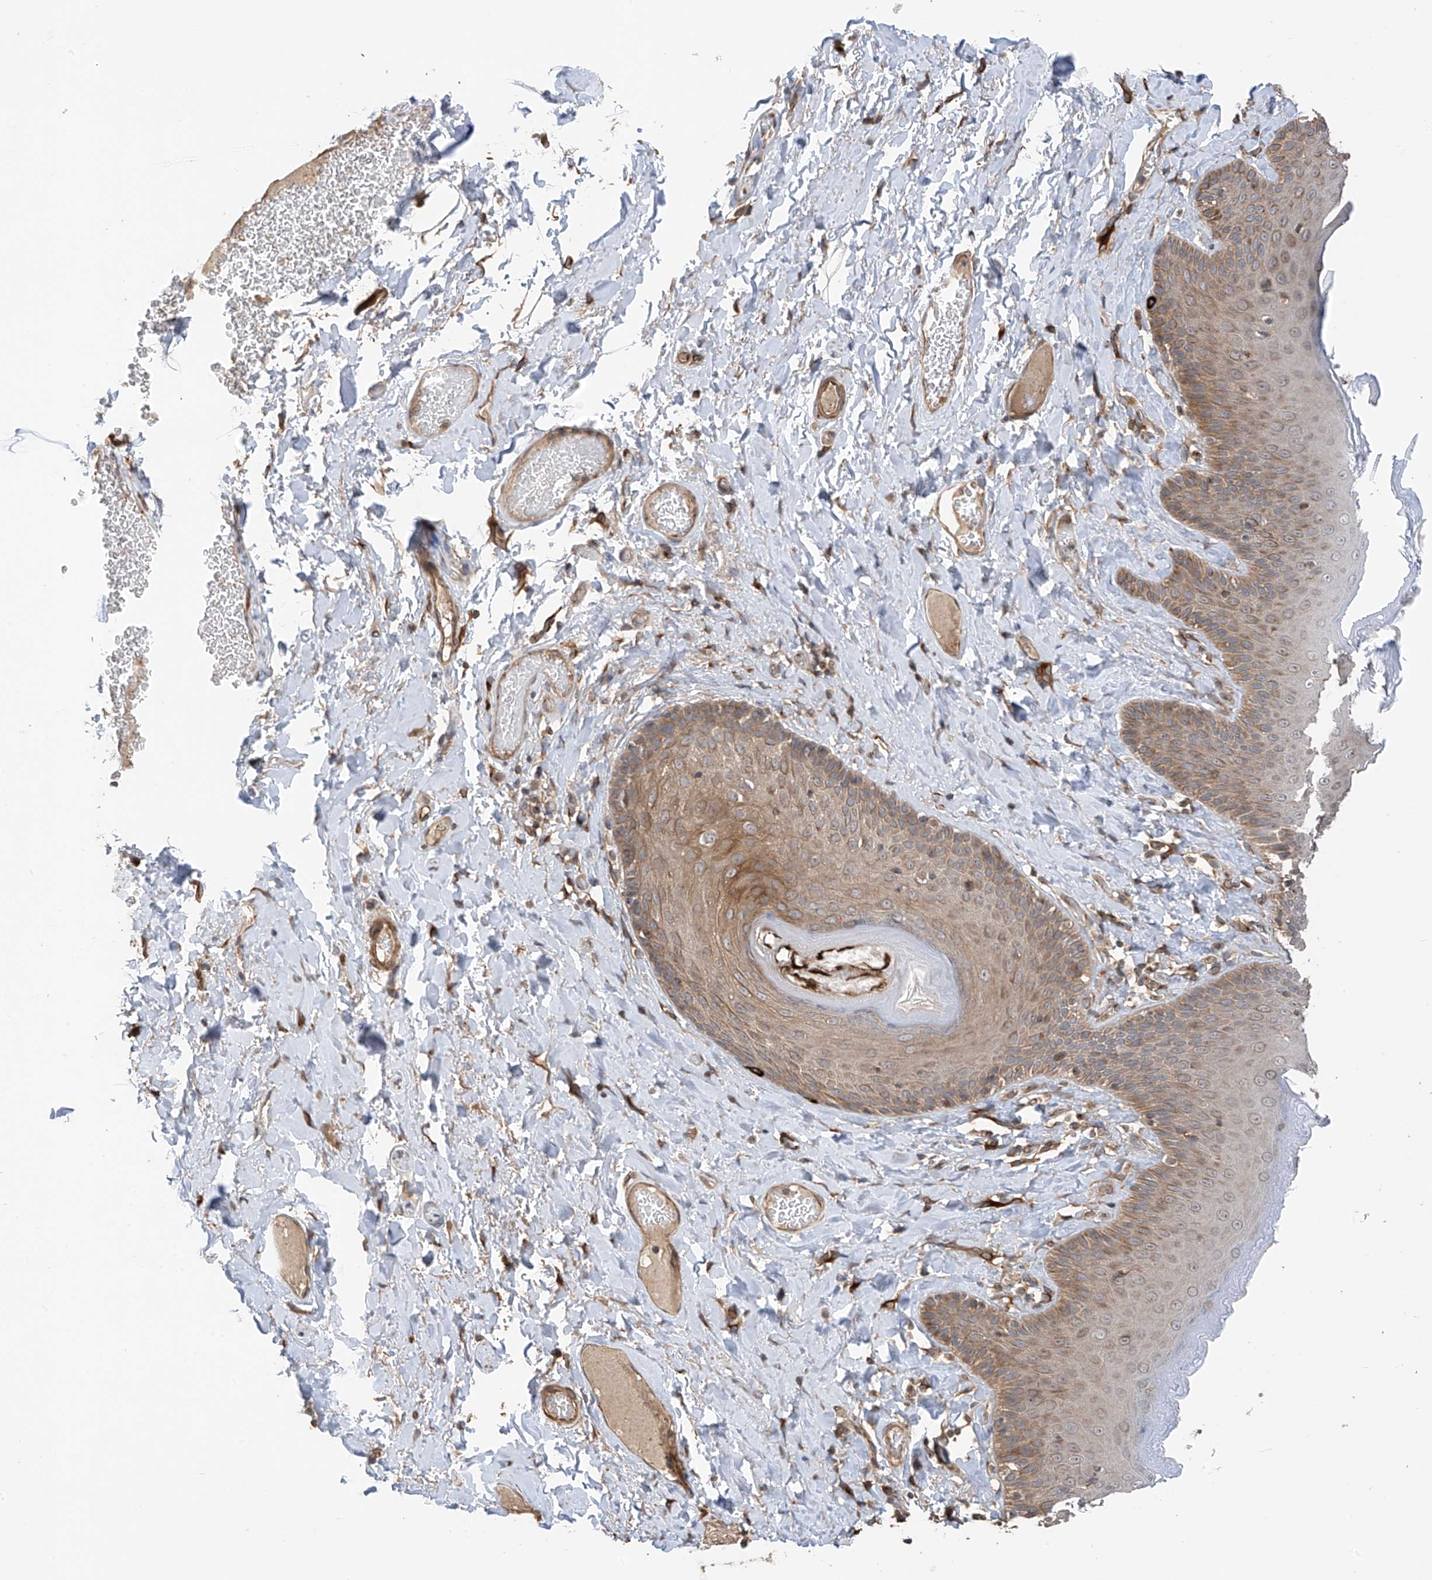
{"staining": {"intensity": "moderate", "quantity": "25%-75%", "location": "cytoplasmic/membranous"}, "tissue": "skin", "cell_type": "Epidermal cells", "image_type": "normal", "snomed": [{"axis": "morphology", "description": "Normal tissue, NOS"}, {"axis": "topography", "description": "Anal"}], "caption": "Immunohistochemical staining of benign human skin reveals moderate cytoplasmic/membranous protein expression in about 25%-75% of epidermal cells.", "gene": "RPAIN", "patient": {"sex": "male", "age": 69}}